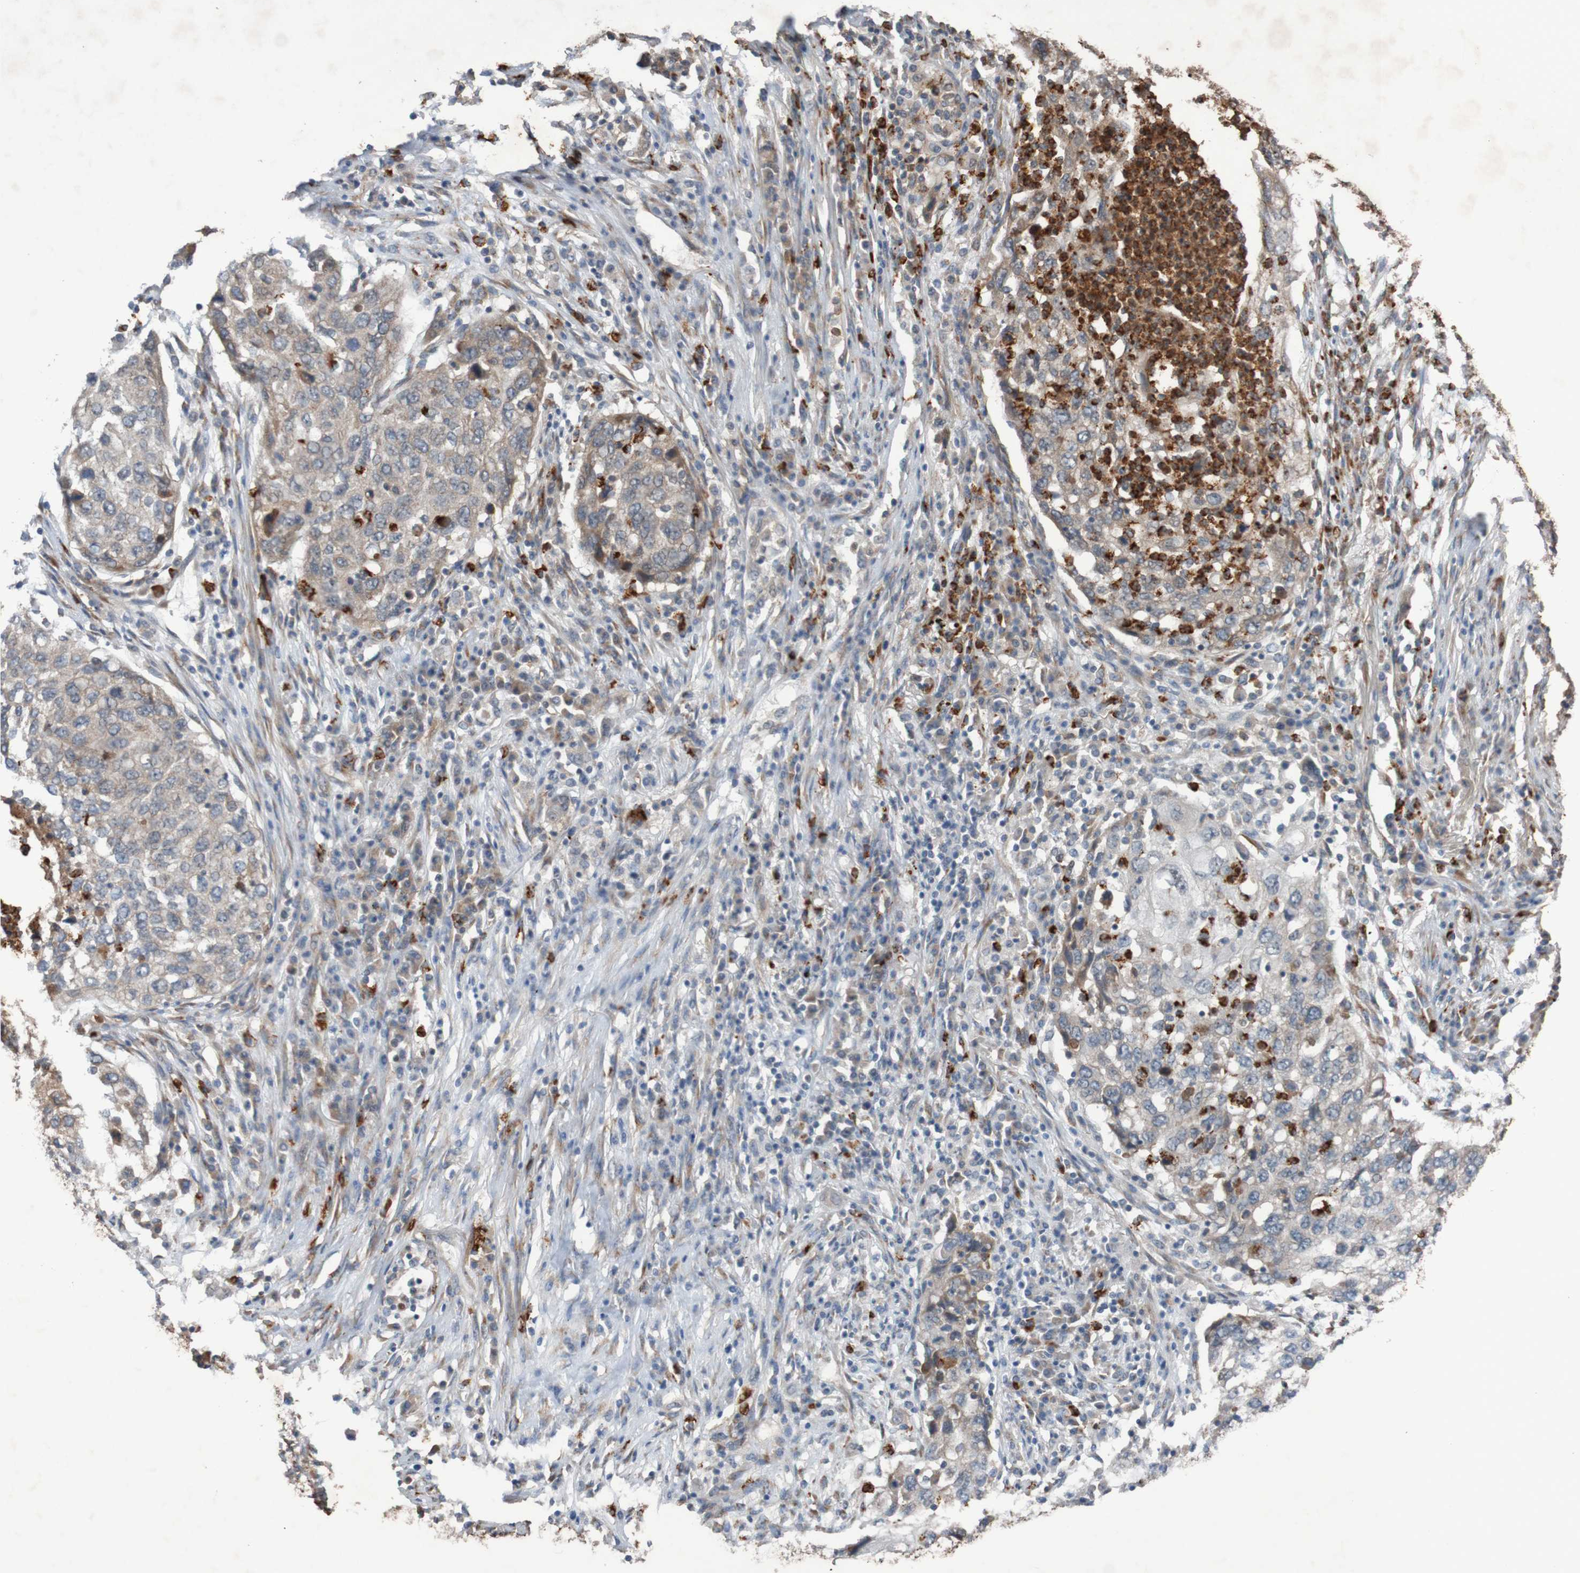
{"staining": {"intensity": "weak", "quantity": "25%-75%", "location": "cytoplasmic/membranous"}, "tissue": "lung cancer", "cell_type": "Tumor cells", "image_type": "cancer", "snomed": [{"axis": "morphology", "description": "Squamous cell carcinoma, NOS"}, {"axis": "topography", "description": "Lung"}], "caption": "Protein expression analysis of lung cancer (squamous cell carcinoma) exhibits weak cytoplasmic/membranous staining in approximately 25%-75% of tumor cells.", "gene": "ST8SIA6", "patient": {"sex": "female", "age": 63}}